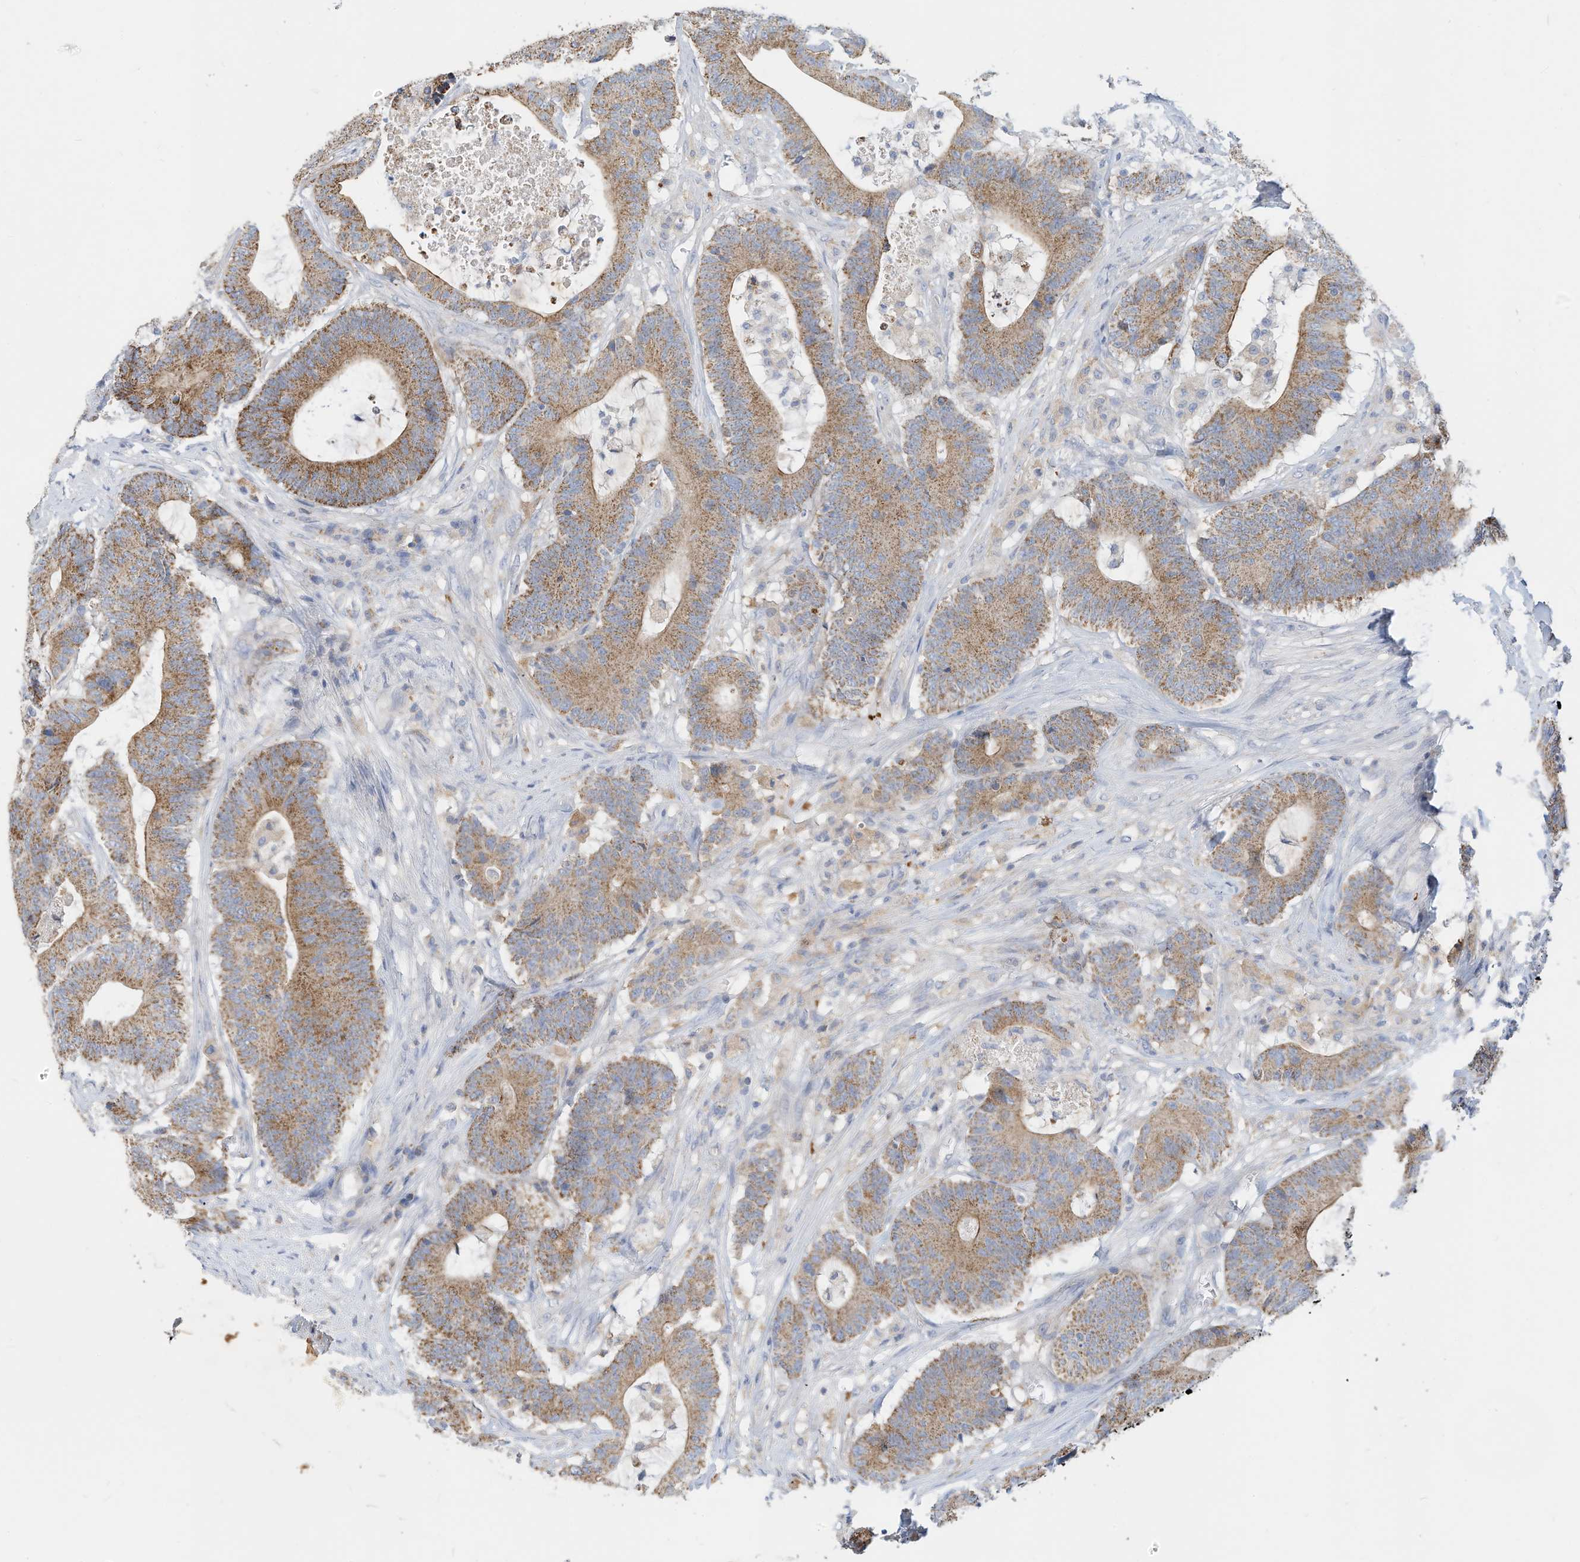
{"staining": {"intensity": "moderate", "quantity": ">75%", "location": "cytoplasmic/membranous"}, "tissue": "colorectal cancer", "cell_type": "Tumor cells", "image_type": "cancer", "snomed": [{"axis": "morphology", "description": "Adenocarcinoma, NOS"}, {"axis": "topography", "description": "Colon"}], "caption": "The immunohistochemical stain labels moderate cytoplasmic/membranous expression in tumor cells of colorectal cancer (adenocarcinoma) tissue. Ihc stains the protein of interest in brown and the nuclei are stained blue.", "gene": "RHOH", "patient": {"sex": "female", "age": 84}}